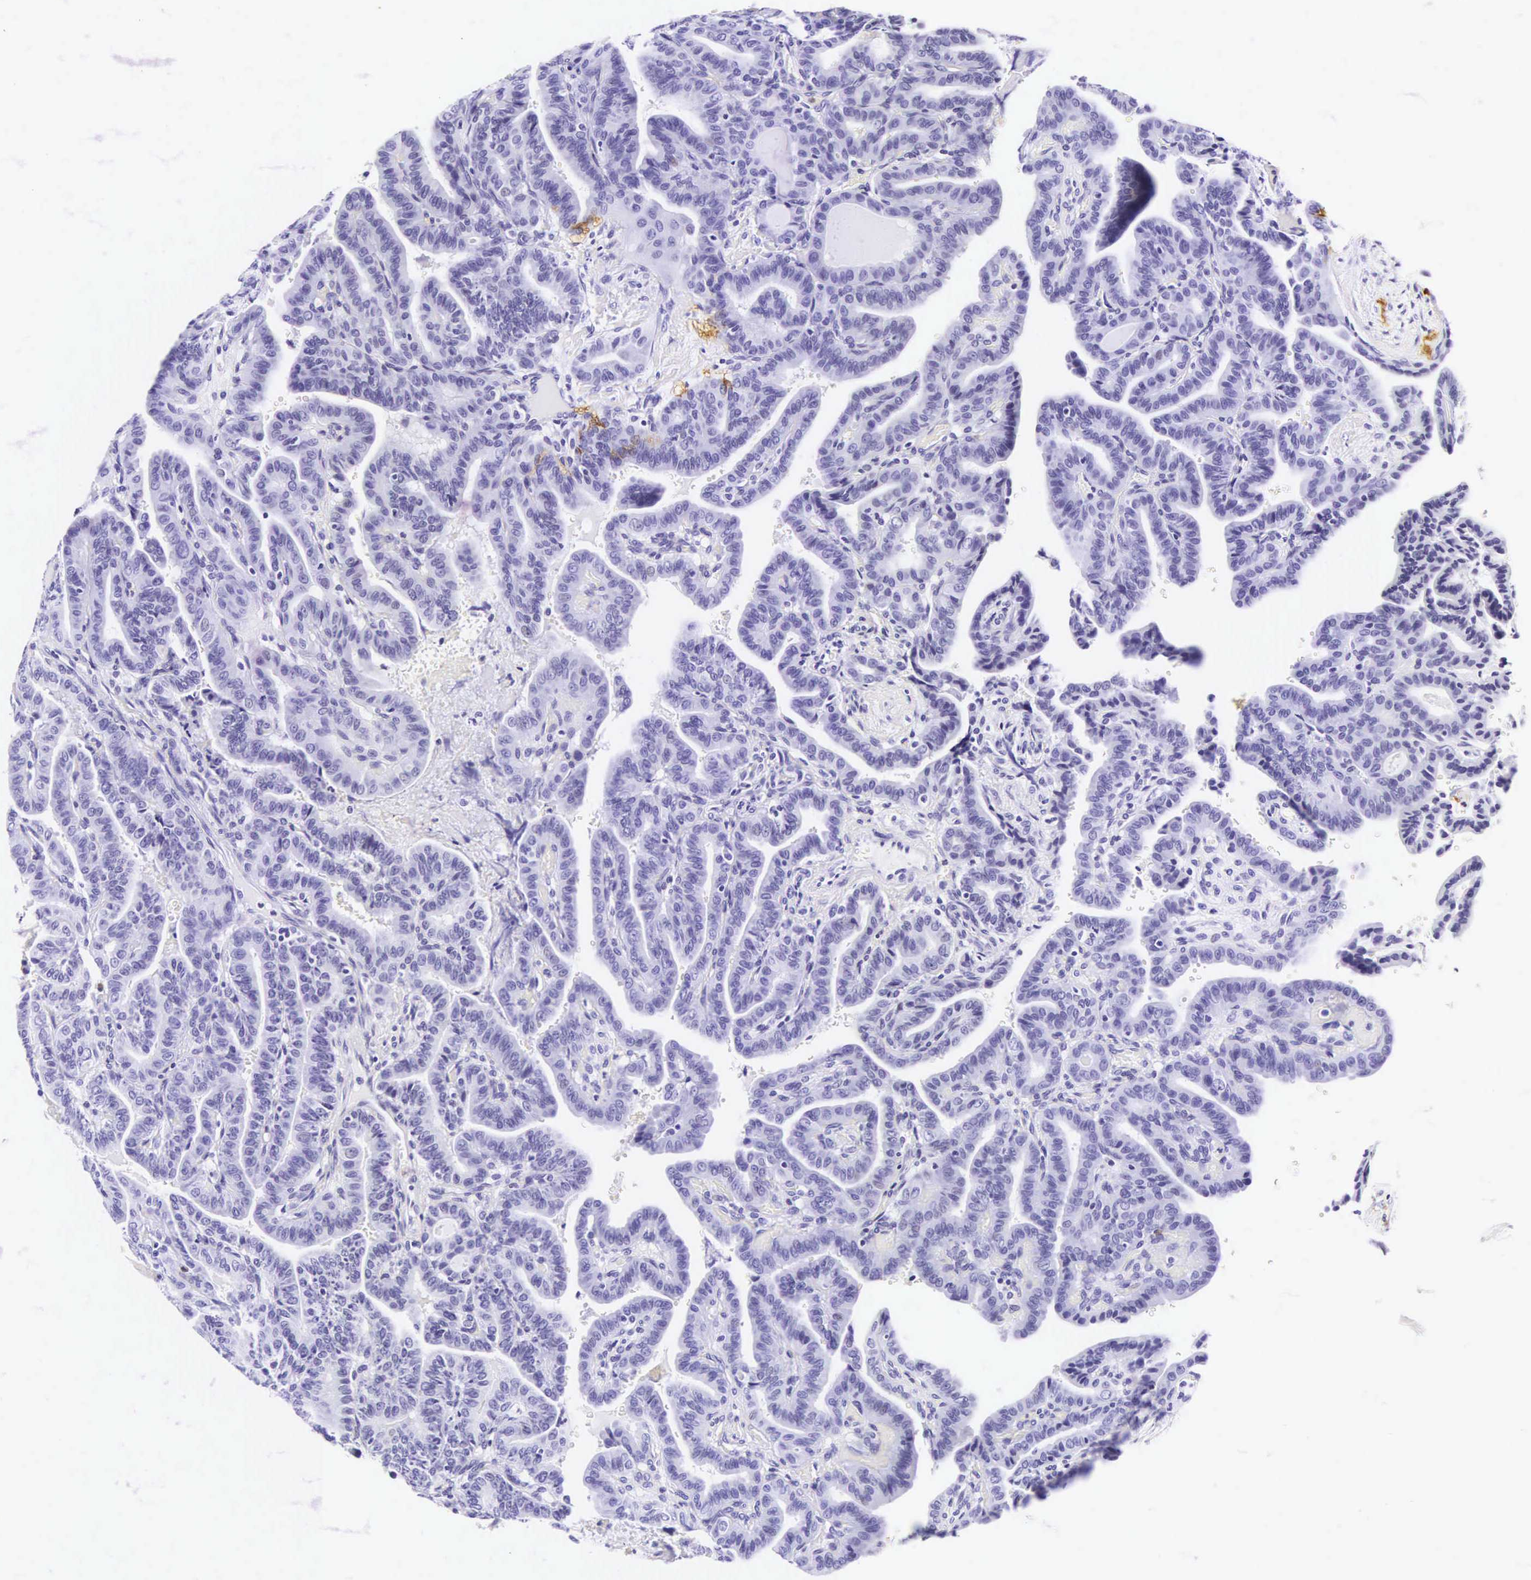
{"staining": {"intensity": "negative", "quantity": "none", "location": "none"}, "tissue": "thyroid cancer", "cell_type": "Tumor cells", "image_type": "cancer", "snomed": [{"axis": "morphology", "description": "Papillary adenocarcinoma, NOS"}, {"axis": "topography", "description": "Thyroid gland"}], "caption": "Immunohistochemical staining of human thyroid cancer (papillary adenocarcinoma) reveals no significant positivity in tumor cells.", "gene": "CD1A", "patient": {"sex": "male", "age": 87}}